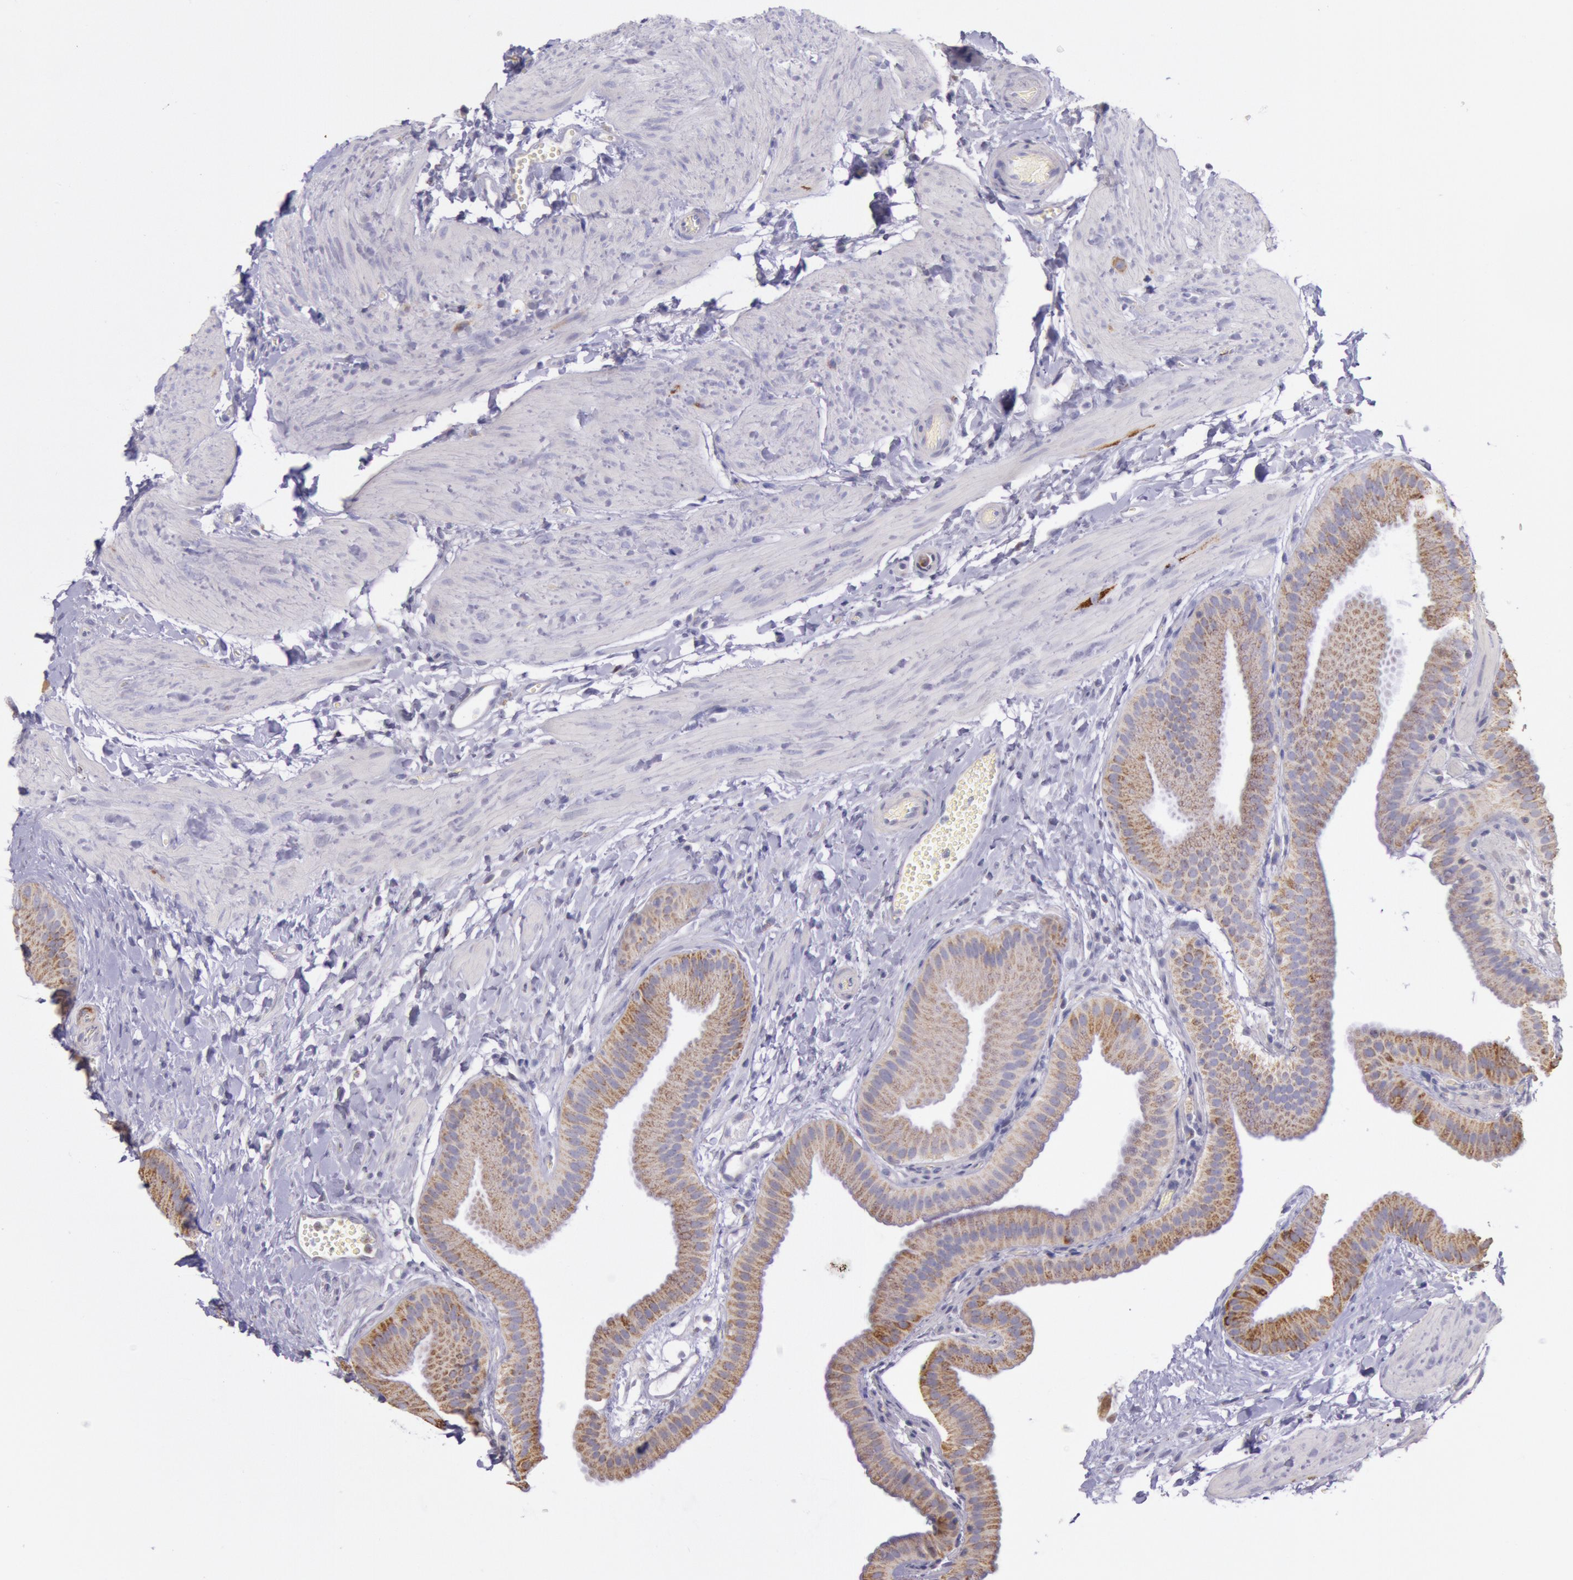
{"staining": {"intensity": "moderate", "quantity": ">75%", "location": "cytoplasmic/membranous"}, "tissue": "gallbladder", "cell_type": "Glandular cells", "image_type": "normal", "snomed": [{"axis": "morphology", "description": "Normal tissue, NOS"}, {"axis": "topography", "description": "Gallbladder"}], "caption": "An image showing moderate cytoplasmic/membranous staining in approximately >75% of glandular cells in normal gallbladder, as visualized by brown immunohistochemical staining.", "gene": "FRMD6", "patient": {"sex": "female", "age": 63}}